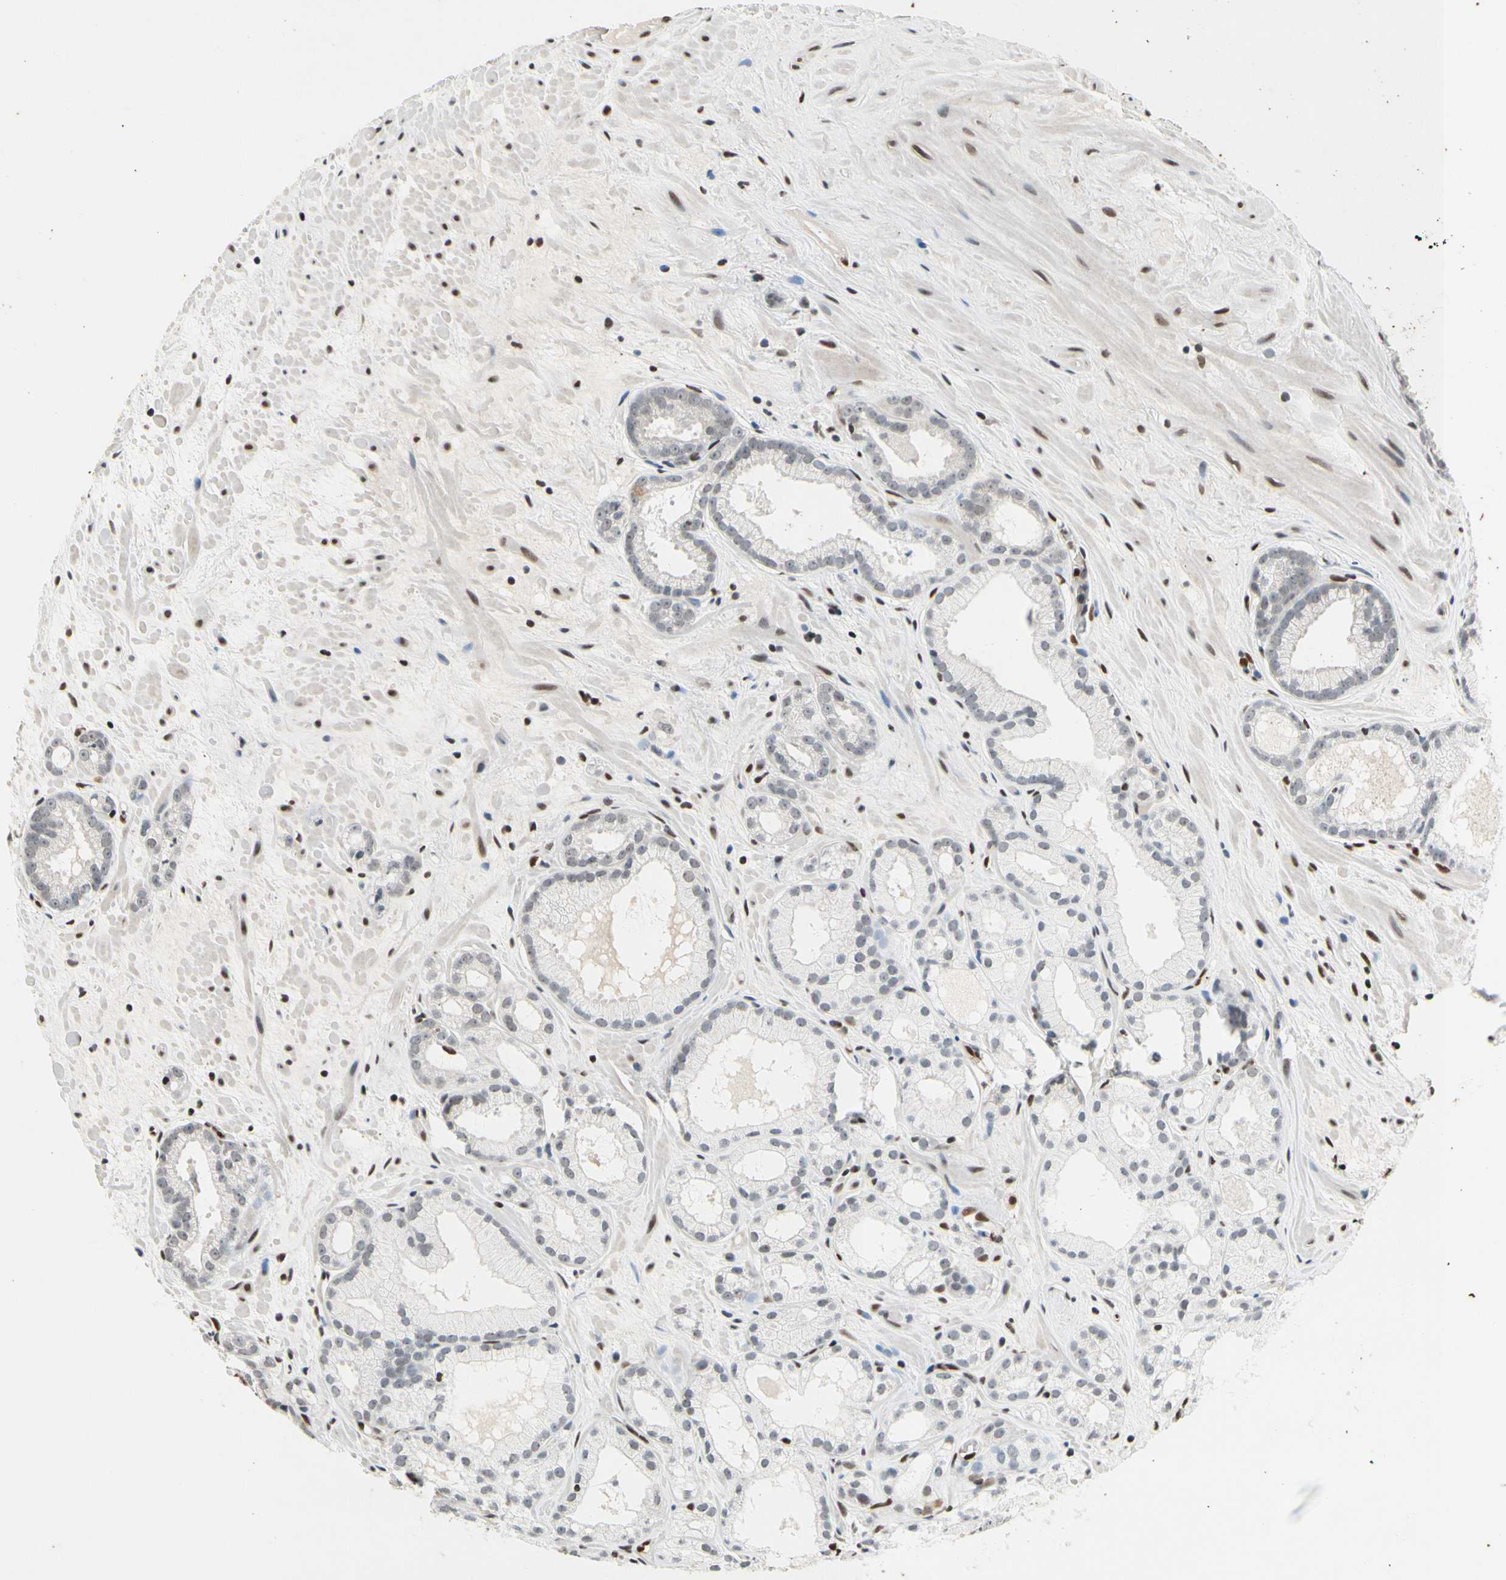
{"staining": {"intensity": "negative", "quantity": "none", "location": "none"}, "tissue": "prostate cancer", "cell_type": "Tumor cells", "image_type": "cancer", "snomed": [{"axis": "morphology", "description": "Adenocarcinoma, Low grade"}, {"axis": "topography", "description": "Prostate"}], "caption": "Tumor cells are negative for brown protein staining in prostate cancer (low-grade adenocarcinoma).", "gene": "RECQL", "patient": {"sex": "male", "age": 57}}